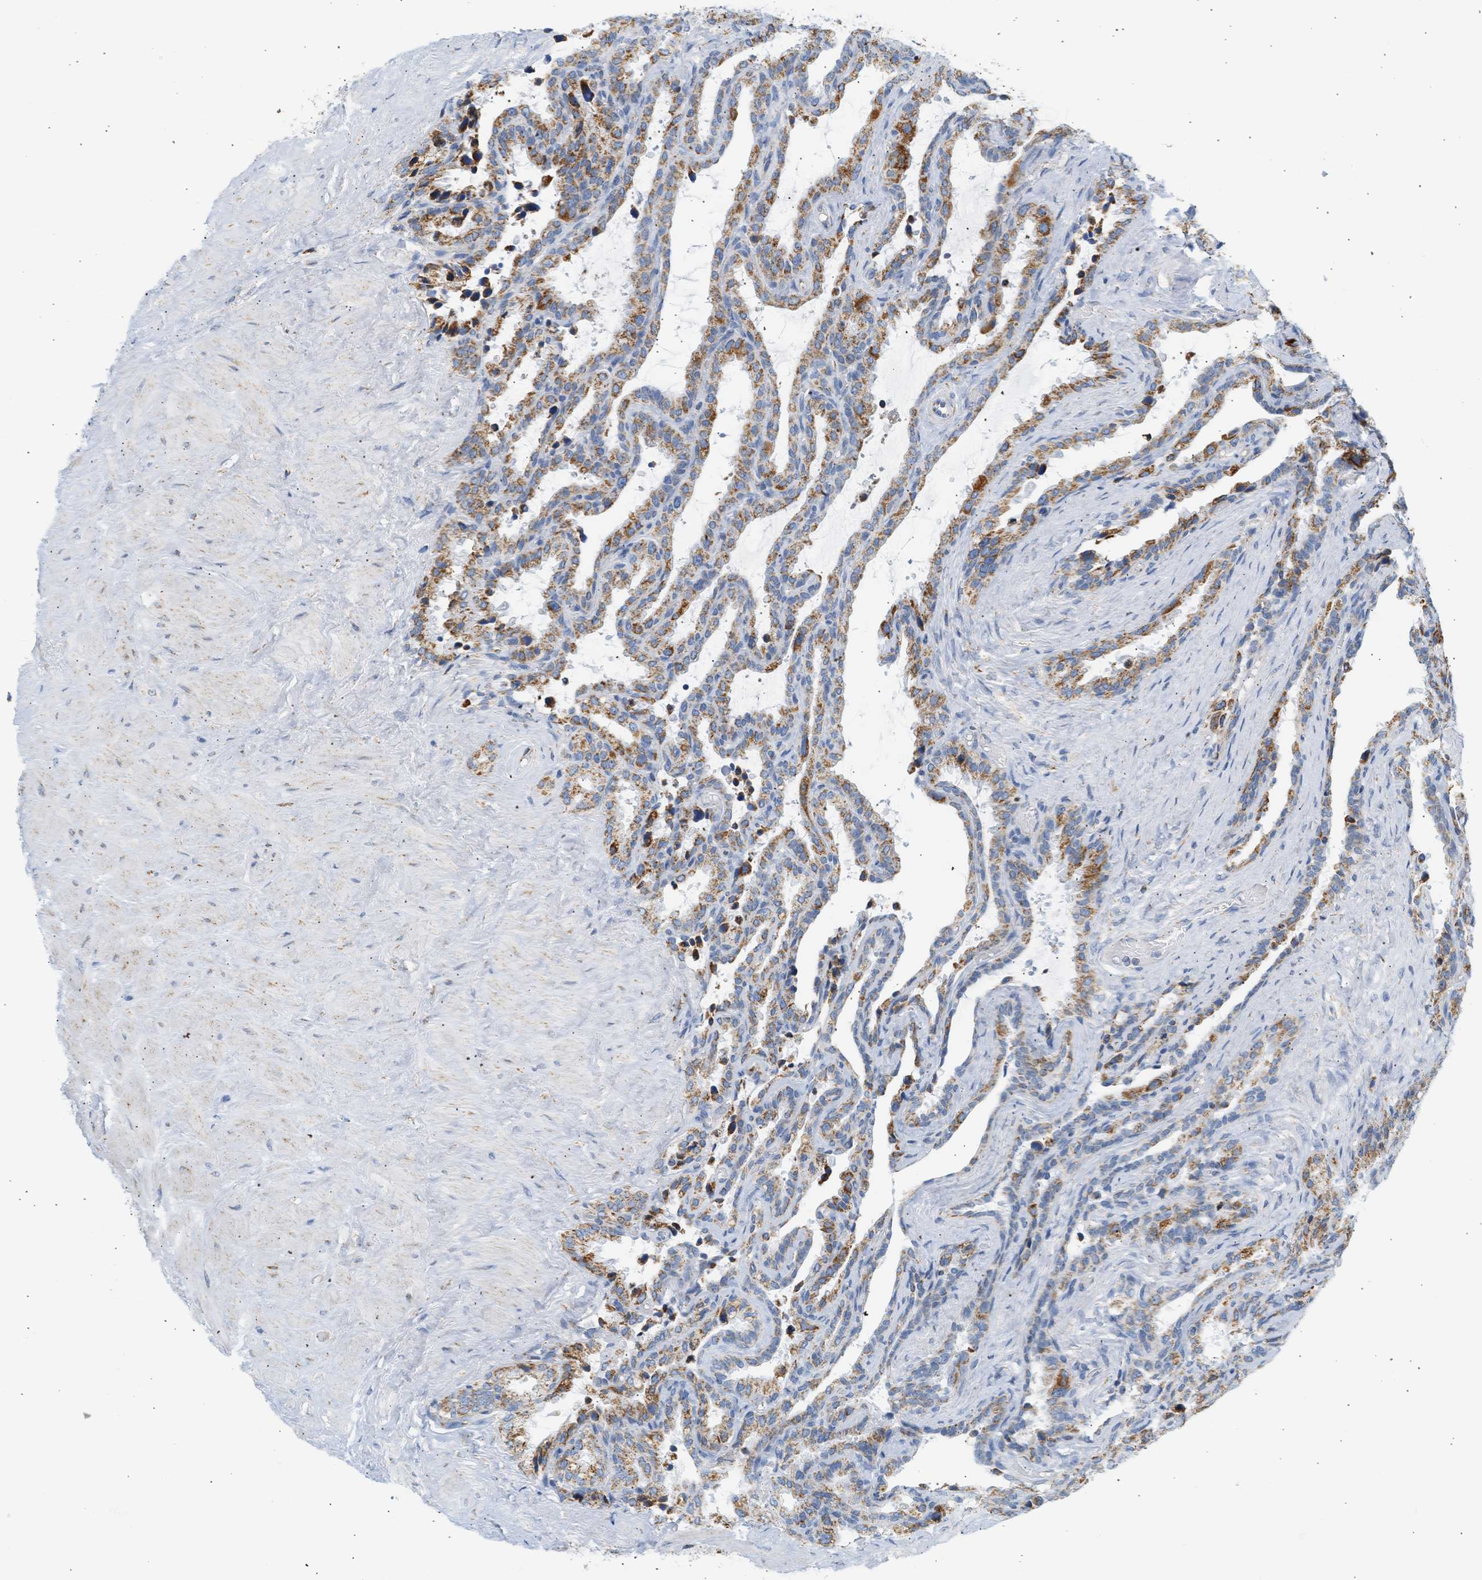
{"staining": {"intensity": "moderate", "quantity": ">75%", "location": "cytoplasmic/membranous"}, "tissue": "seminal vesicle", "cell_type": "Glandular cells", "image_type": "normal", "snomed": [{"axis": "morphology", "description": "Normal tissue, NOS"}, {"axis": "topography", "description": "Seminal veicle"}], "caption": "An immunohistochemistry (IHC) histopathology image of normal tissue is shown. Protein staining in brown highlights moderate cytoplasmic/membranous positivity in seminal vesicle within glandular cells.", "gene": "GRPEL2", "patient": {"sex": "male", "age": 46}}